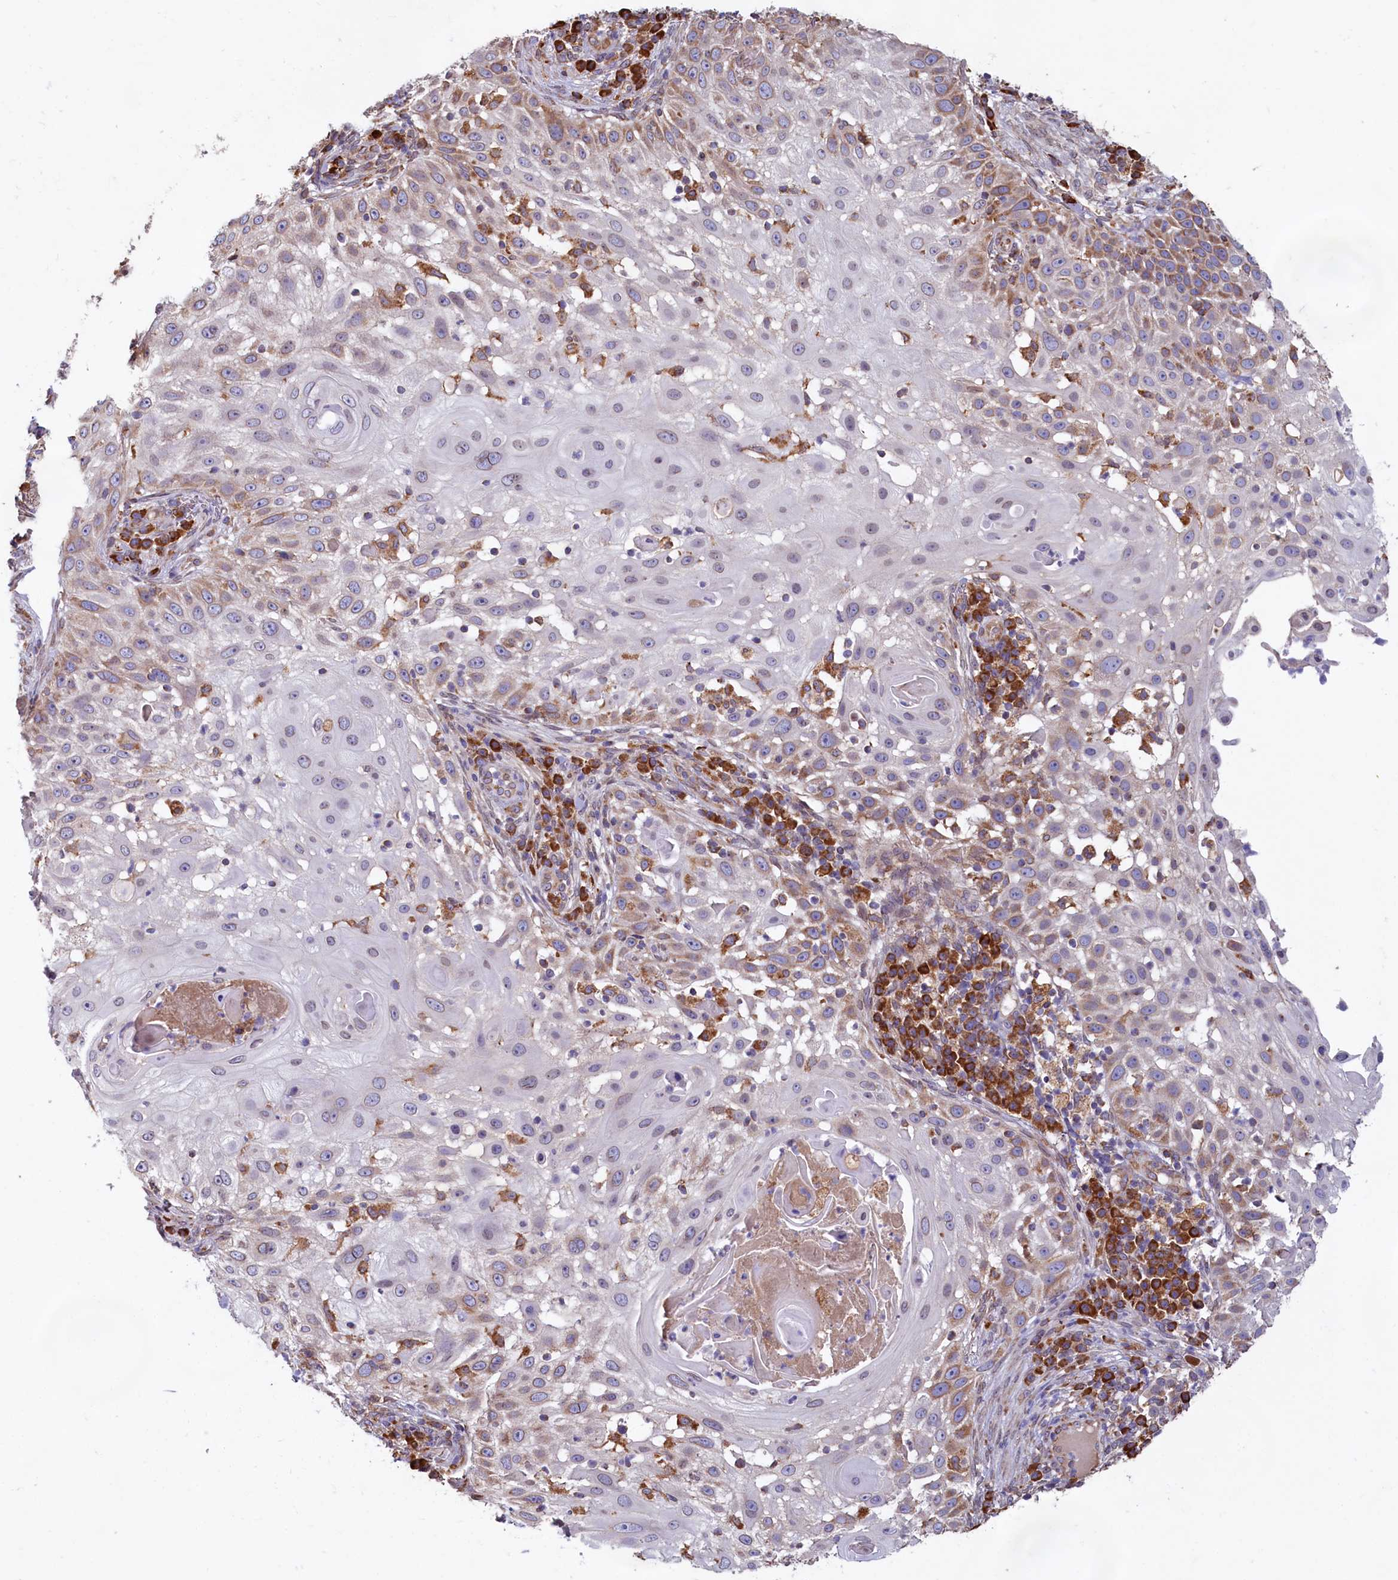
{"staining": {"intensity": "moderate", "quantity": "<25%", "location": "cytoplasmic/membranous"}, "tissue": "skin cancer", "cell_type": "Tumor cells", "image_type": "cancer", "snomed": [{"axis": "morphology", "description": "Squamous cell carcinoma, NOS"}, {"axis": "topography", "description": "Skin"}], "caption": "Immunohistochemical staining of human skin squamous cell carcinoma displays low levels of moderate cytoplasmic/membranous positivity in about <25% of tumor cells.", "gene": "TBC1D19", "patient": {"sex": "female", "age": 44}}